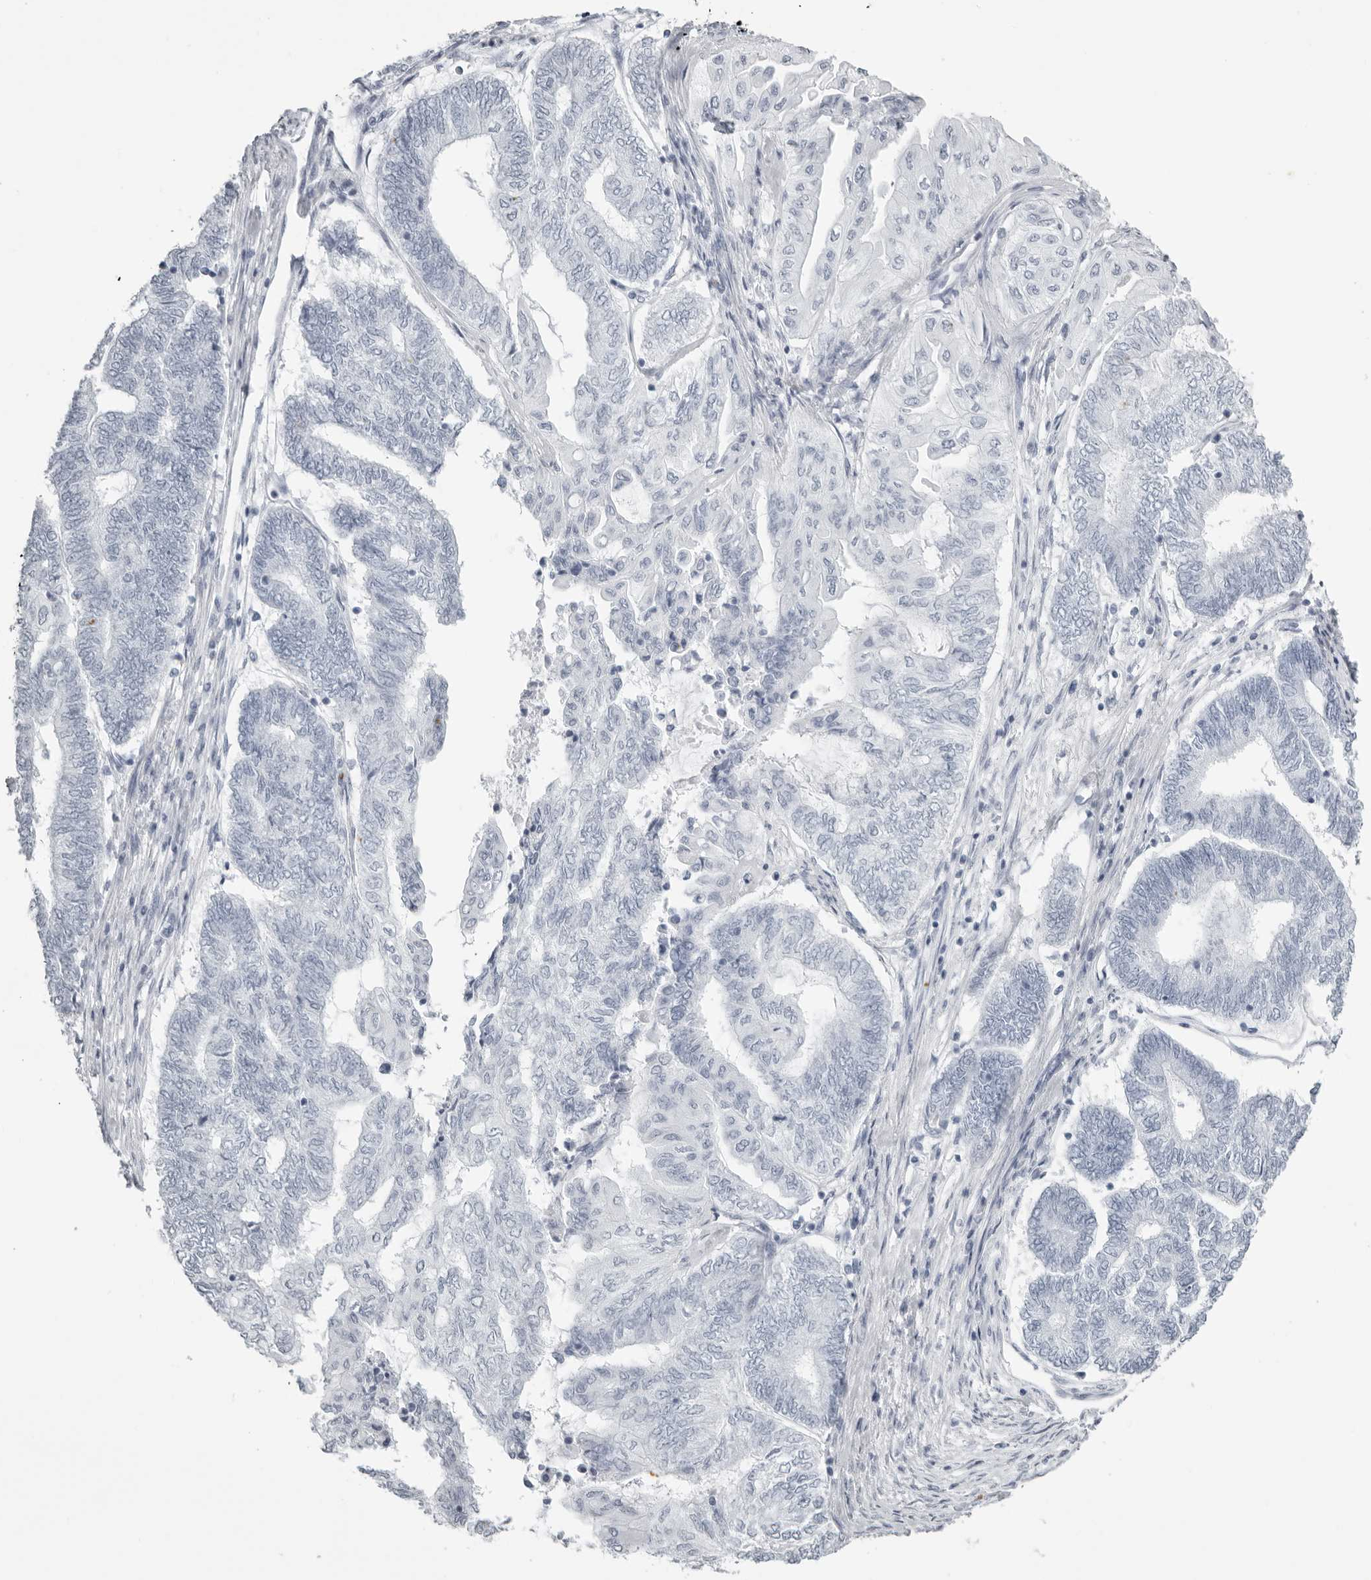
{"staining": {"intensity": "negative", "quantity": "none", "location": "none"}, "tissue": "endometrial cancer", "cell_type": "Tumor cells", "image_type": "cancer", "snomed": [{"axis": "morphology", "description": "Adenocarcinoma, NOS"}, {"axis": "topography", "description": "Uterus"}, {"axis": "topography", "description": "Endometrium"}], "caption": "IHC histopathology image of endometrial cancer (adenocarcinoma) stained for a protein (brown), which displays no positivity in tumor cells.", "gene": "KLK9", "patient": {"sex": "female", "age": 70}}